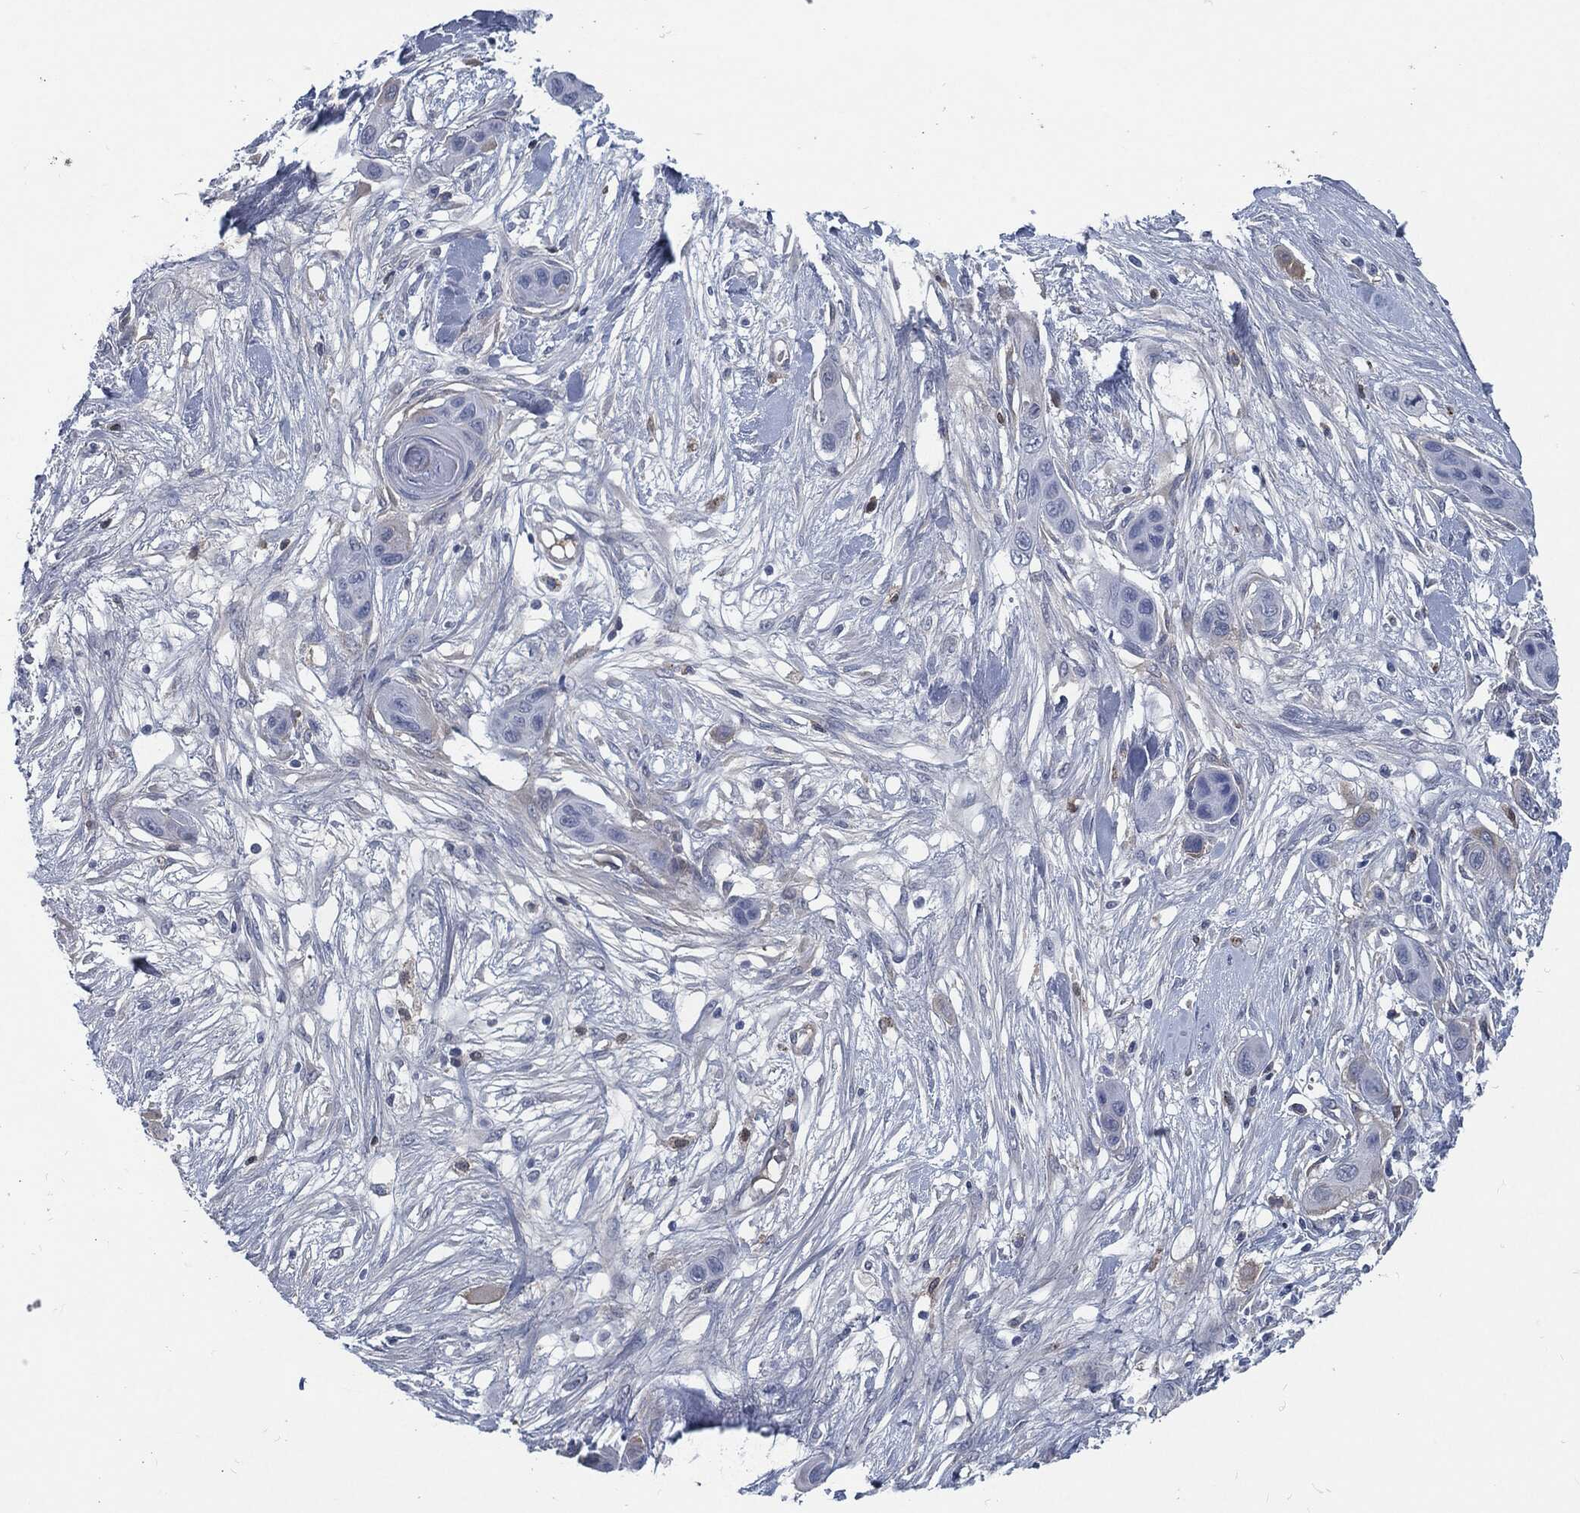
{"staining": {"intensity": "negative", "quantity": "none", "location": "none"}, "tissue": "skin cancer", "cell_type": "Tumor cells", "image_type": "cancer", "snomed": [{"axis": "morphology", "description": "Squamous cell carcinoma, NOS"}, {"axis": "topography", "description": "Skin"}], "caption": "Photomicrograph shows no protein positivity in tumor cells of skin squamous cell carcinoma tissue.", "gene": "MST1", "patient": {"sex": "male", "age": 79}}